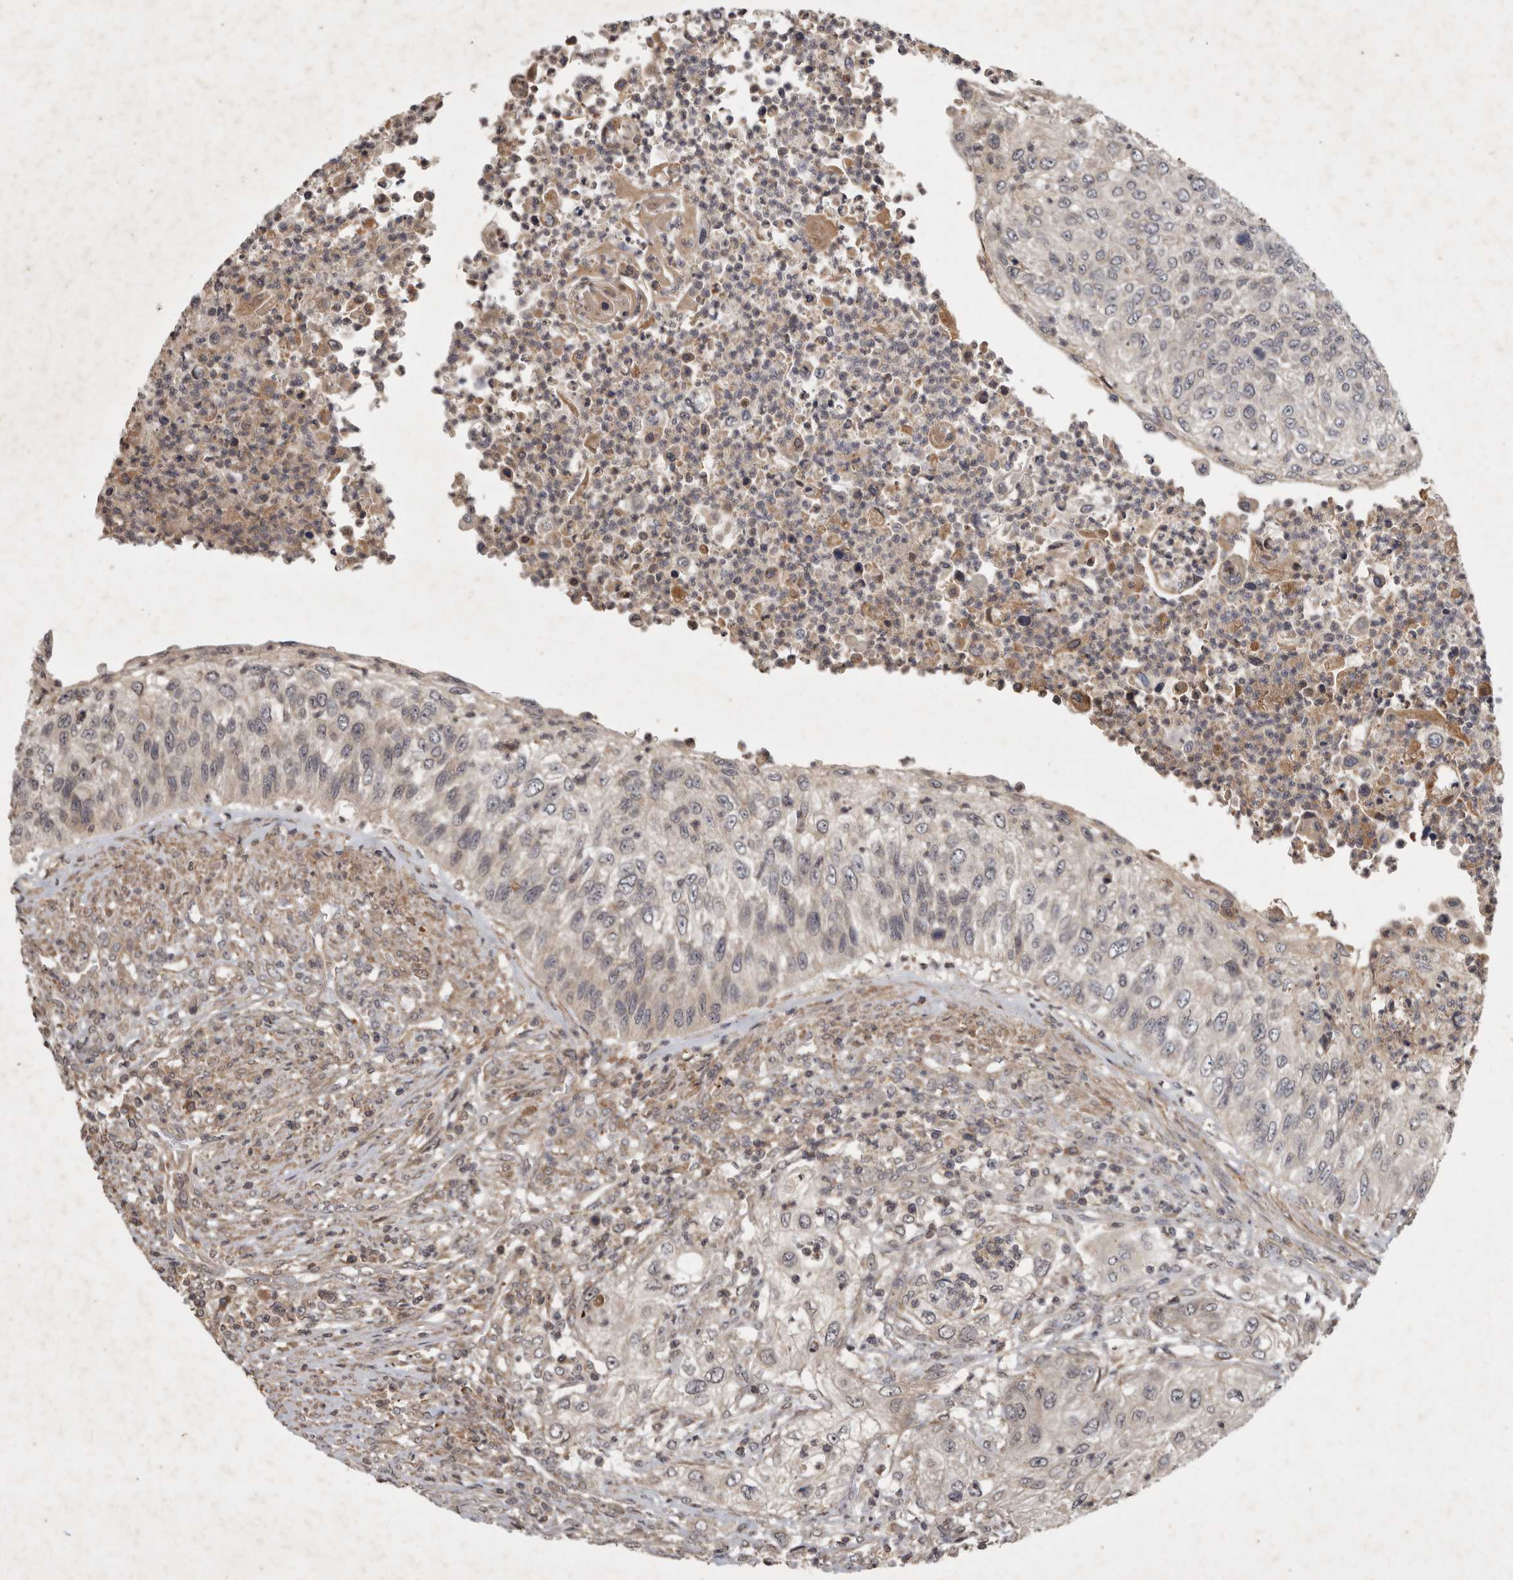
{"staining": {"intensity": "negative", "quantity": "none", "location": "none"}, "tissue": "urothelial cancer", "cell_type": "Tumor cells", "image_type": "cancer", "snomed": [{"axis": "morphology", "description": "Urothelial carcinoma, High grade"}, {"axis": "topography", "description": "Urinary bladder"}], "caption": "This is an IHC micrograph of human high-grade urothelial carcinoma. There is no staining in tumor cells.", "gene": "DNAJC28", "patient": {"sex": "female", "age": 60}}